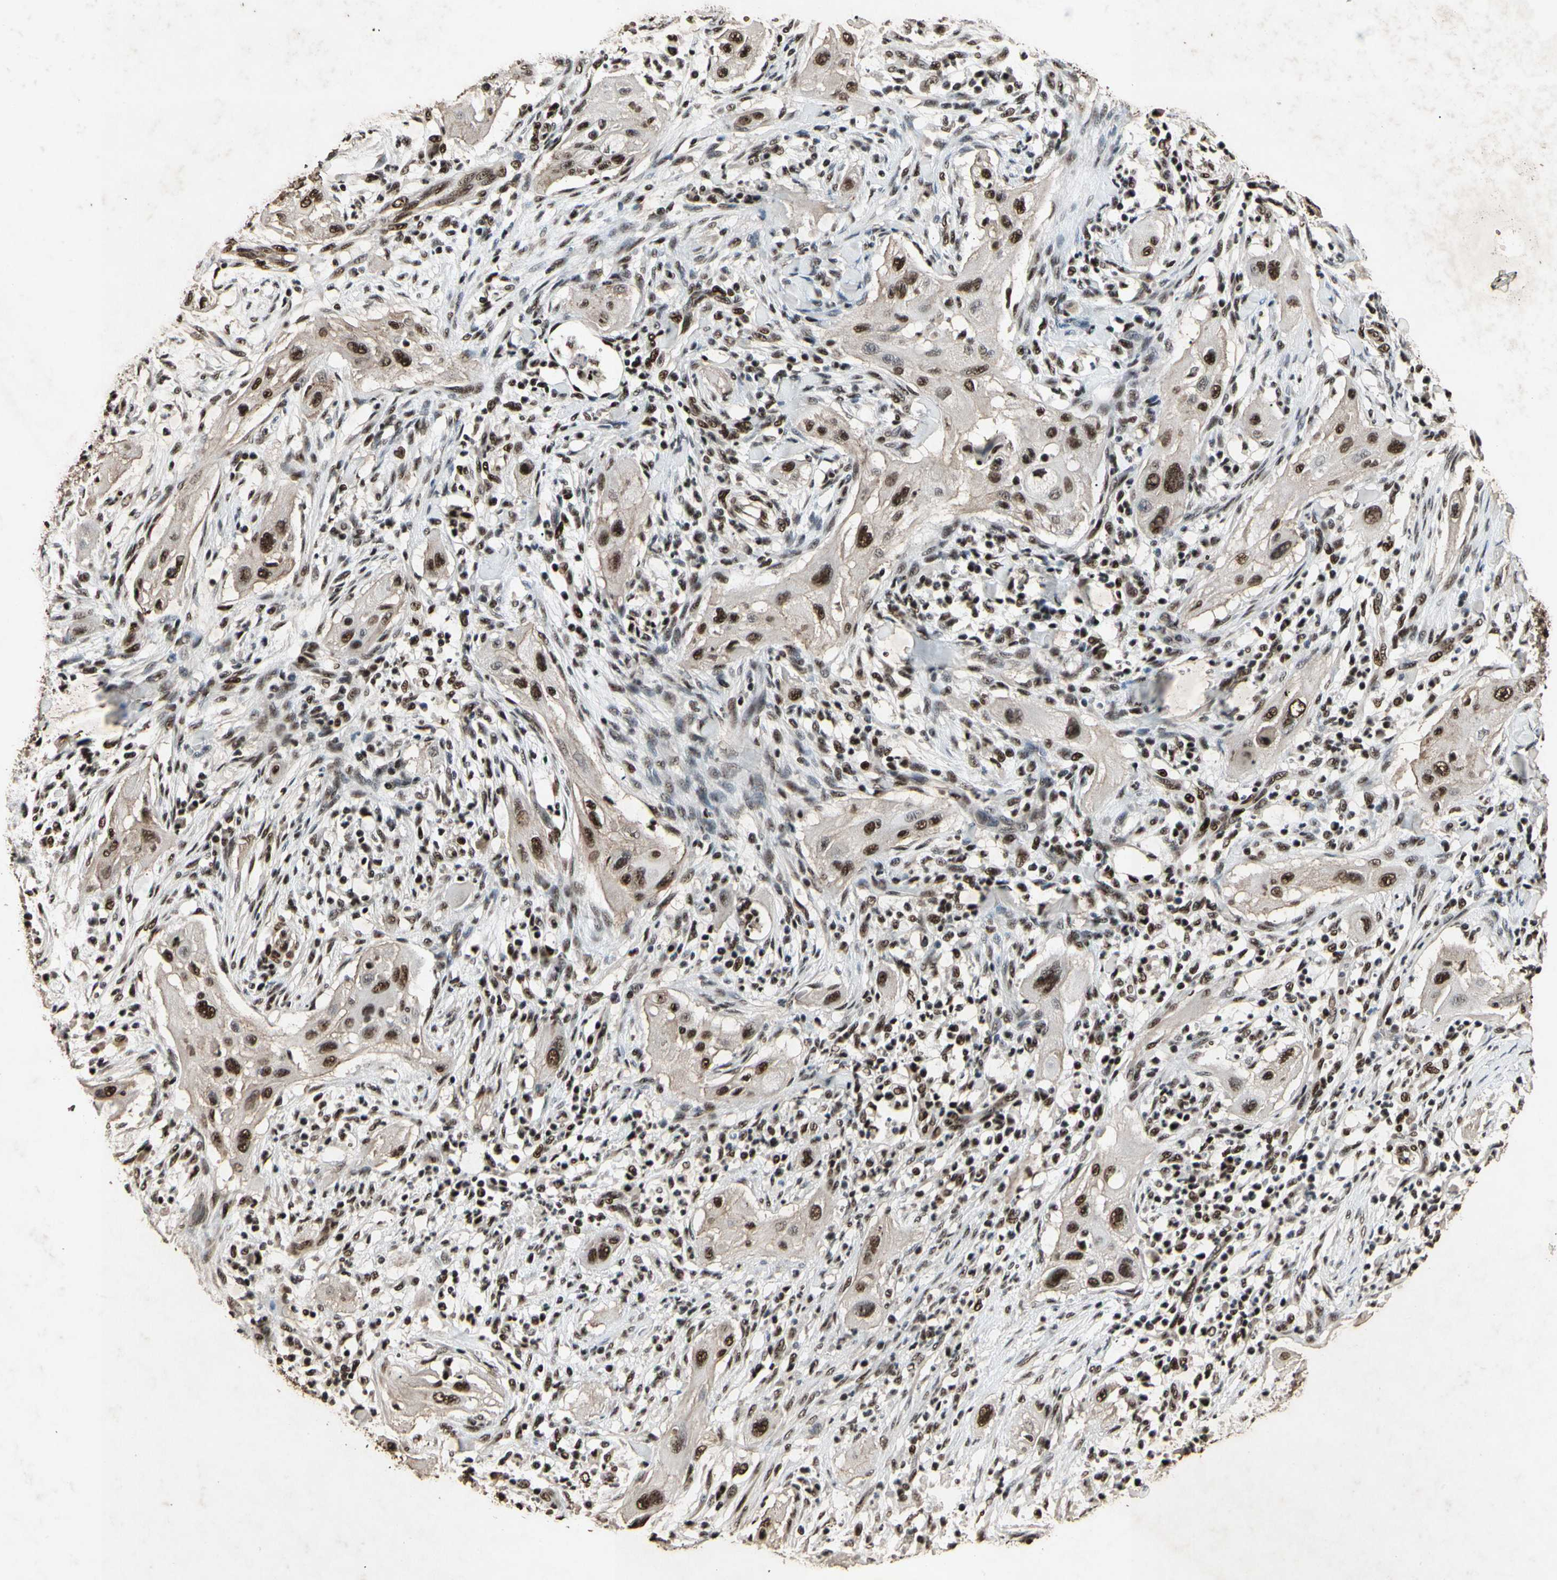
{"staining": {"intensity": "strong", "quantity": ">75%", "location": "nuclear"}, "tissue": "lung cancer", "cell_type": "Tumor cells", "image_type": "cancer", "snomed": [{"axis": "morphology", "description": "Squamous cell carcinoma, NOS"}, {"axis": "topography", "description": "Lung"}], "caption": "Brown immunohistochemical staining in lung cancer (squamous cell carcinoma) shows strong nuclear positivity in approximately >75% of tumor cells.", "gene": "TBX2", "patient": {"sex": "female", "age": 47}}